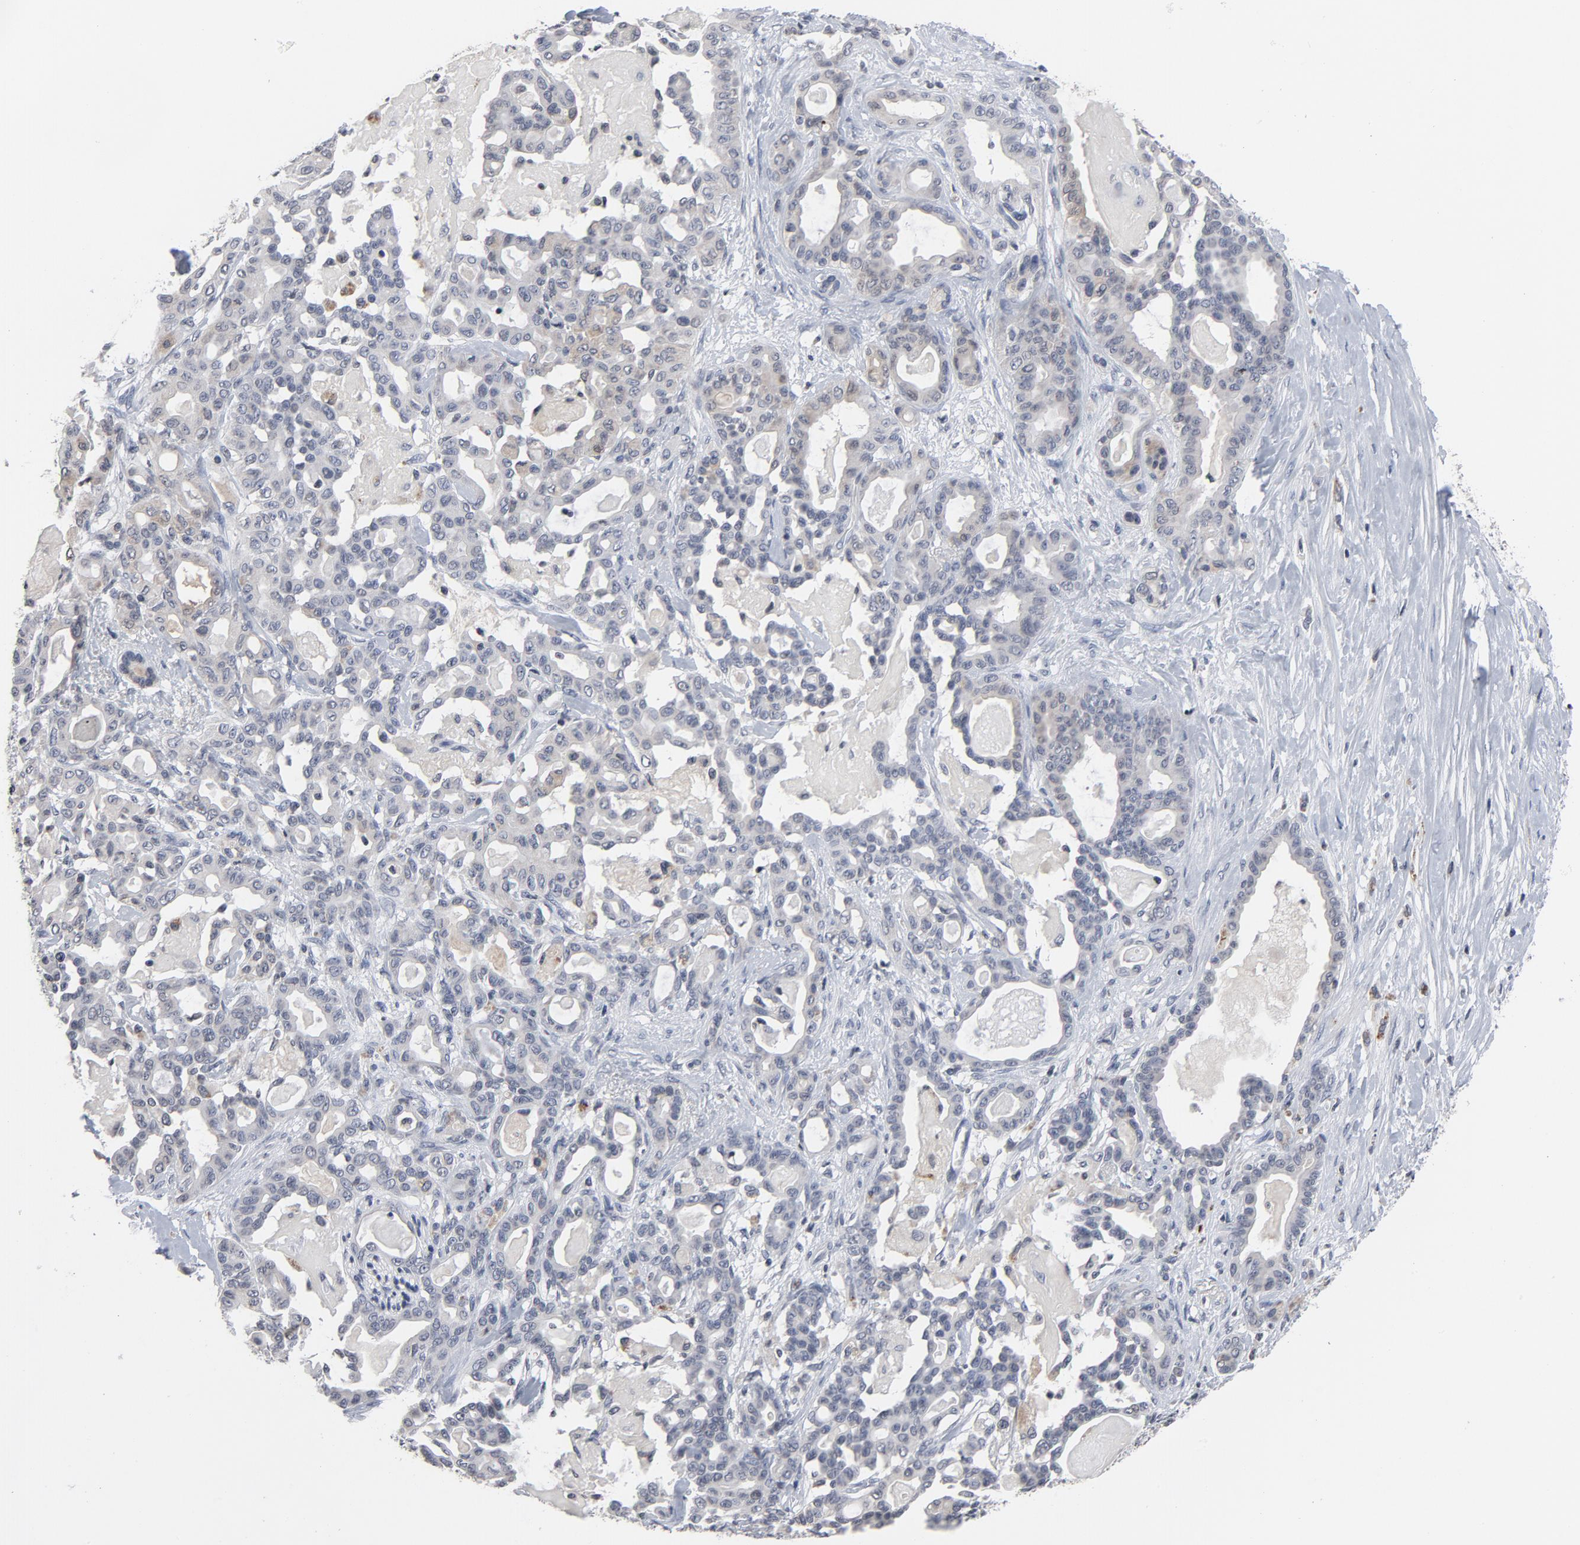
{"staining": {"intensity": "negative", "quantity": "none", "location": "none"}, "tissue": "pancreatic cancer", "cell_type": "Tumor cells", "image_type": "cancer", "snomed": [{"axis": "morphology", "description": "Adenocarcinoma, NOS"}, {"axis": "topography", "description": "Pancreas"}], "caption": "Tumor cells show no significant staining in pancreatic adenocarcinoma.", "gene": "TCL1A", "patient": {"sex": "male", "age": 63}}